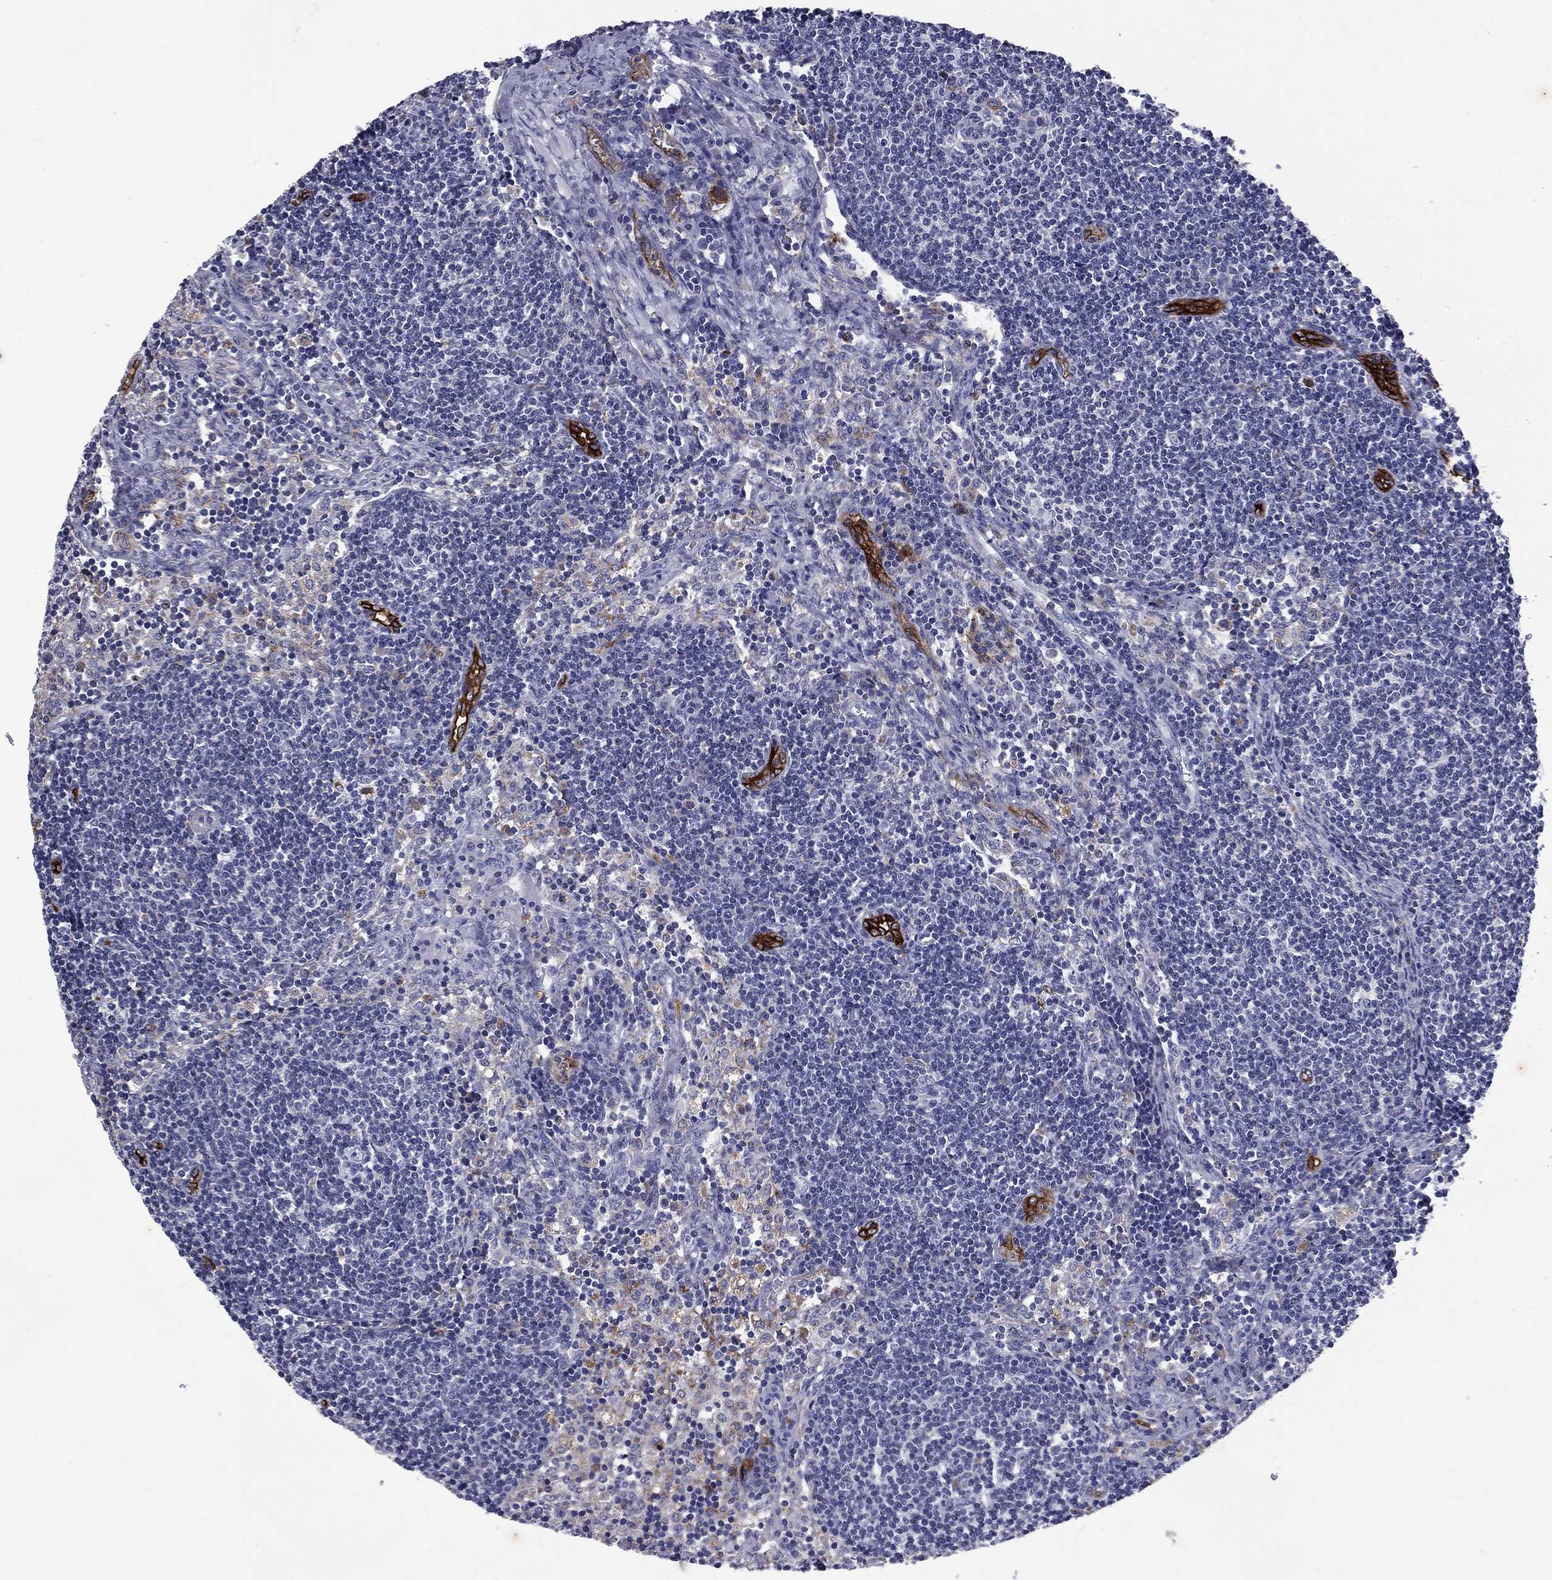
{"staining": {"intensity": "negative", "quantity": "none", "location": "none"}, "tissue": "lymph node", "cell_type": "Non-germinal center cells", "image_type": "normal", "snomed": [{"axis": "morphology", "description": "Normal tissue, NOS"}, {"axis": "morphology", "description": "Adenocarcinoma, NOS"}, {"axis": "topography", "description": "Lymph node"}, {"axis": "topography", "description": "Pancreas"}], "caption": "Immunohistochemistry (IHC) image of unremarkable lymph node: human lymph node stained with DAB (3,3'-diaminobenzidine) demonstrates no significant protein expression in non-germinal center cells.", "gene": "MADCAM1", "patient": {"sex": "female", "age": 58}}